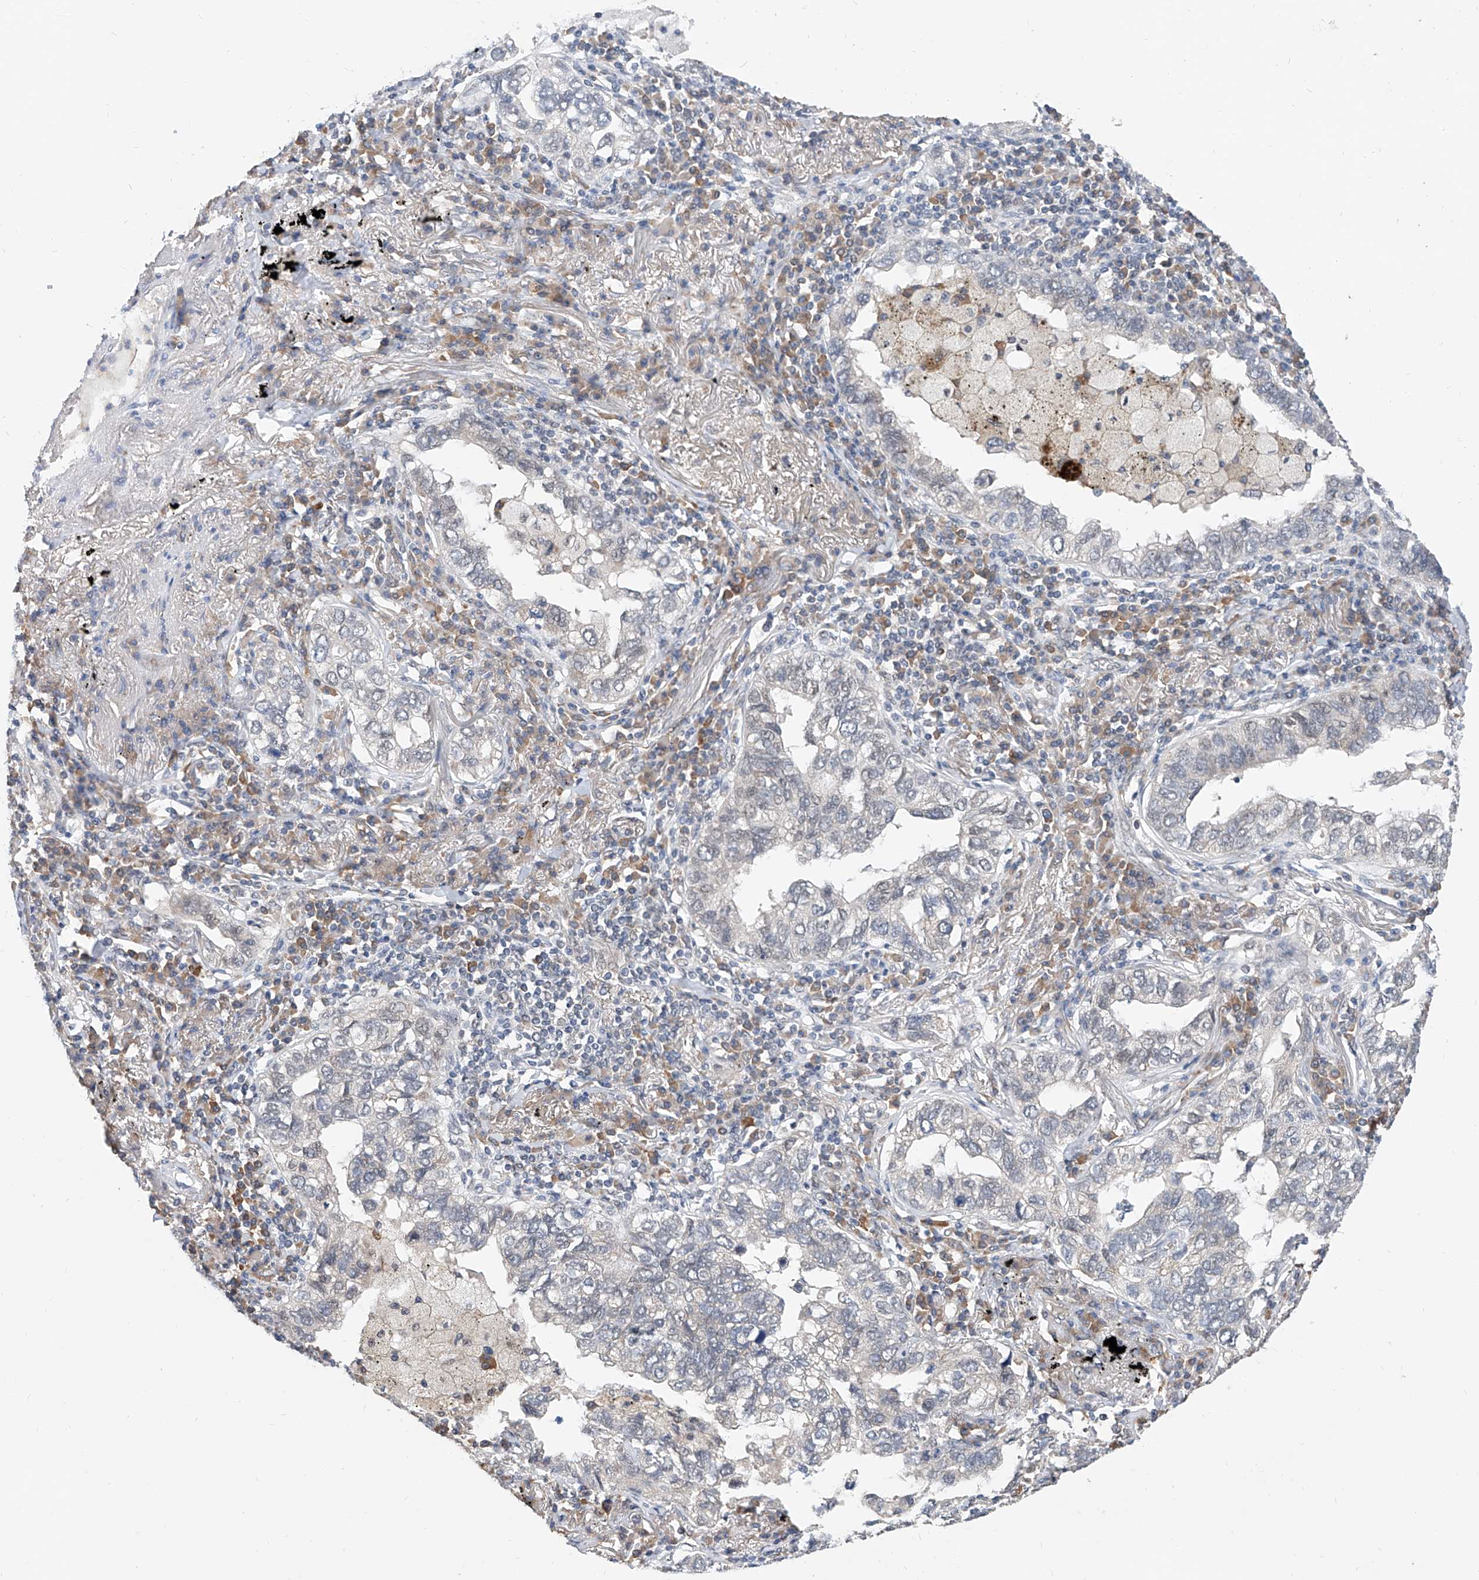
{"staining": {"intensity": "negative", "quantity": "none", "location": "none"}, "tissue": "lung cancer", "cell_type": "Tumor cells", "image_type": "cancer", "snomed": [{"axis": "morphology", "description": "Adenocarcinoma, NOS"}, {"axis": "topography", "description": "Lung"}], "caption": "High magnification brightfield microscopy of lung cancer stained with DAB (3,3'-diaminobenzidine) (brown) and counterstained with hematoxylin (blue): tumor cells show no significant staining.", "gene": "CARMIL3", "patient": {"sex": "male", "age": 65}}